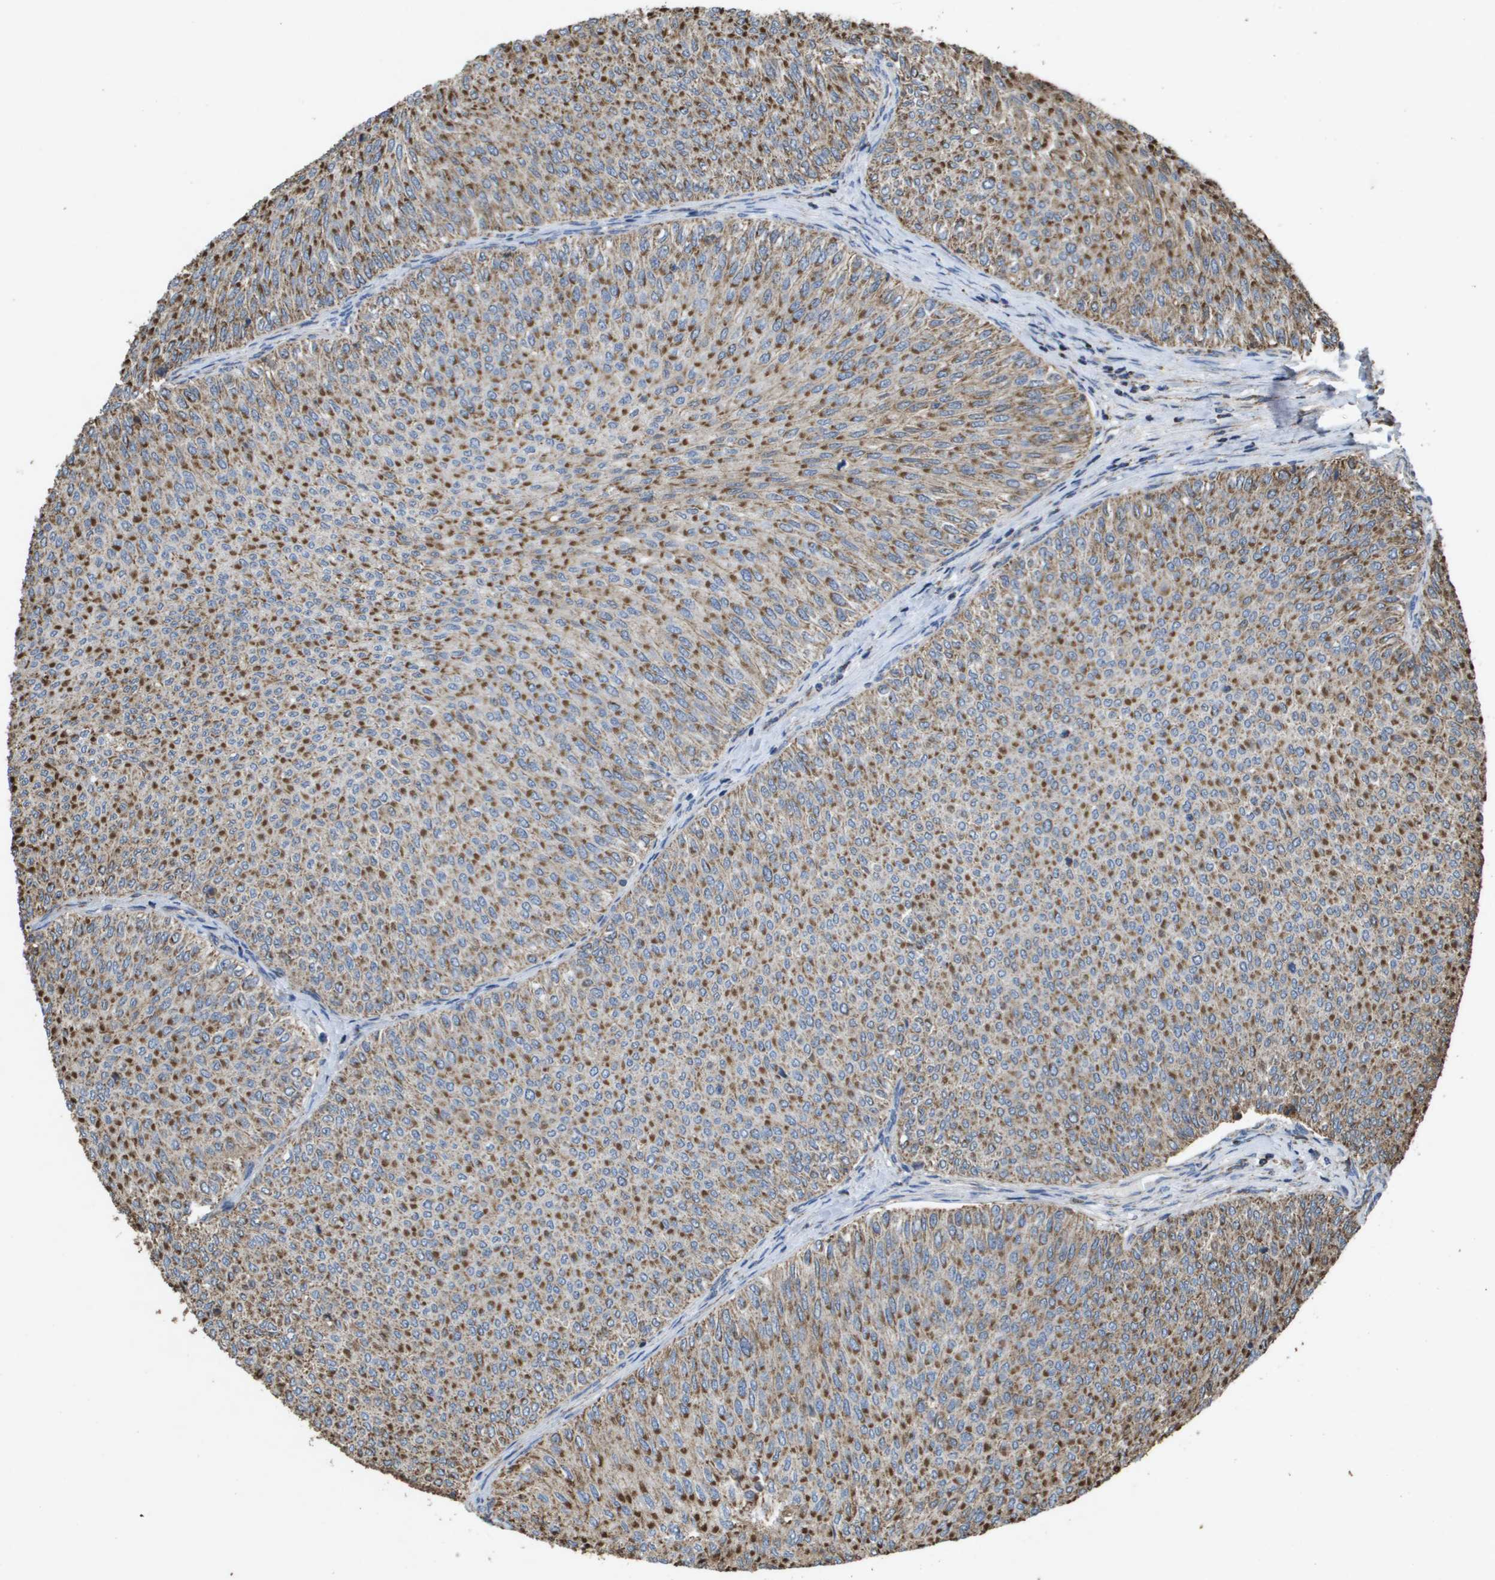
{"staining": {"intensity": "moderate", "quantity": ">75%", "location": "cytoplasmic/membranous"}, "tissue": "urothelial cancer", "cell_type": "Tumor cells", "image_type": "cancer", "snomed": [{"axis": "morphology", "description": "Urothelial carcinoma, Low grade"}, {"axis": "topography", "description": "Urinary bladder"}], "caption": "A brown stain shows moderate cytoplasmic/membranous staining of a protein in human urothelial cancer tumor cells. The staining was performed using DAB (3,3'-diaminobenzidine) to visualize the protein expression in brown, while the nuclei were stained in blue with hematoxylin (Magnification: 20x).", "gene": "HSPE1", "patient": {"sex": "male", "age": 78}}